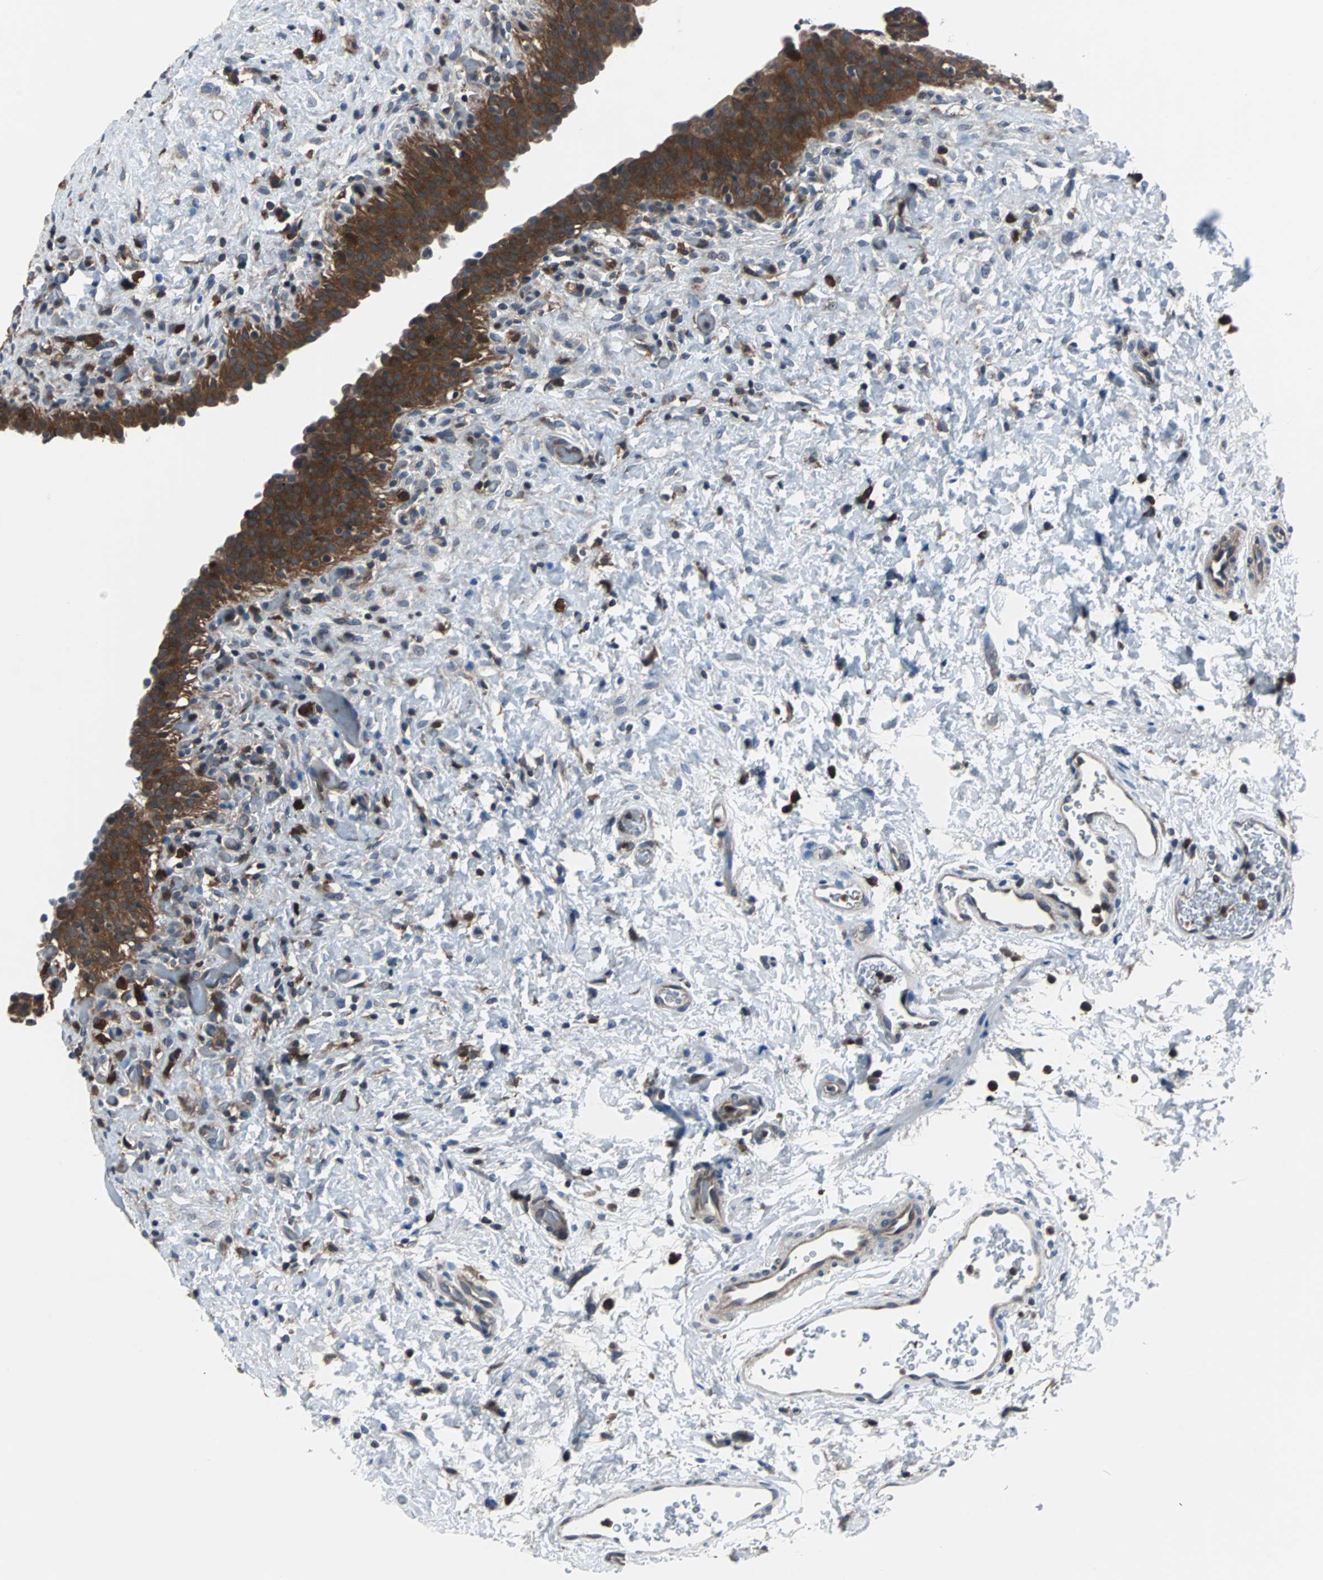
{"staining": {"intensity": "strong", "quantity": ">75%", "location": "cytoplasmic/membranous"}, "tissue": "urinary bladder", "cell_type": "Urothelial cells", "image_type": "normal", "snomed": [{"axis": "morphology", "description": "Normal tissue, NOS"}, {"axis": "topography", "description": "Urinary bladder"}], "caption": "IHC histopathology image of benign urinary bladder: urinary bladder stained using immunohistochemistry (IHC) exhibits high levels of strong protein expression localized specifically in the cytoplasmic/membranous of urothelial cells, appearing as a cytoplasmic/membranous brown color.", "gene": "PAK1", "patient": {"sex": "male", "age": 51}}